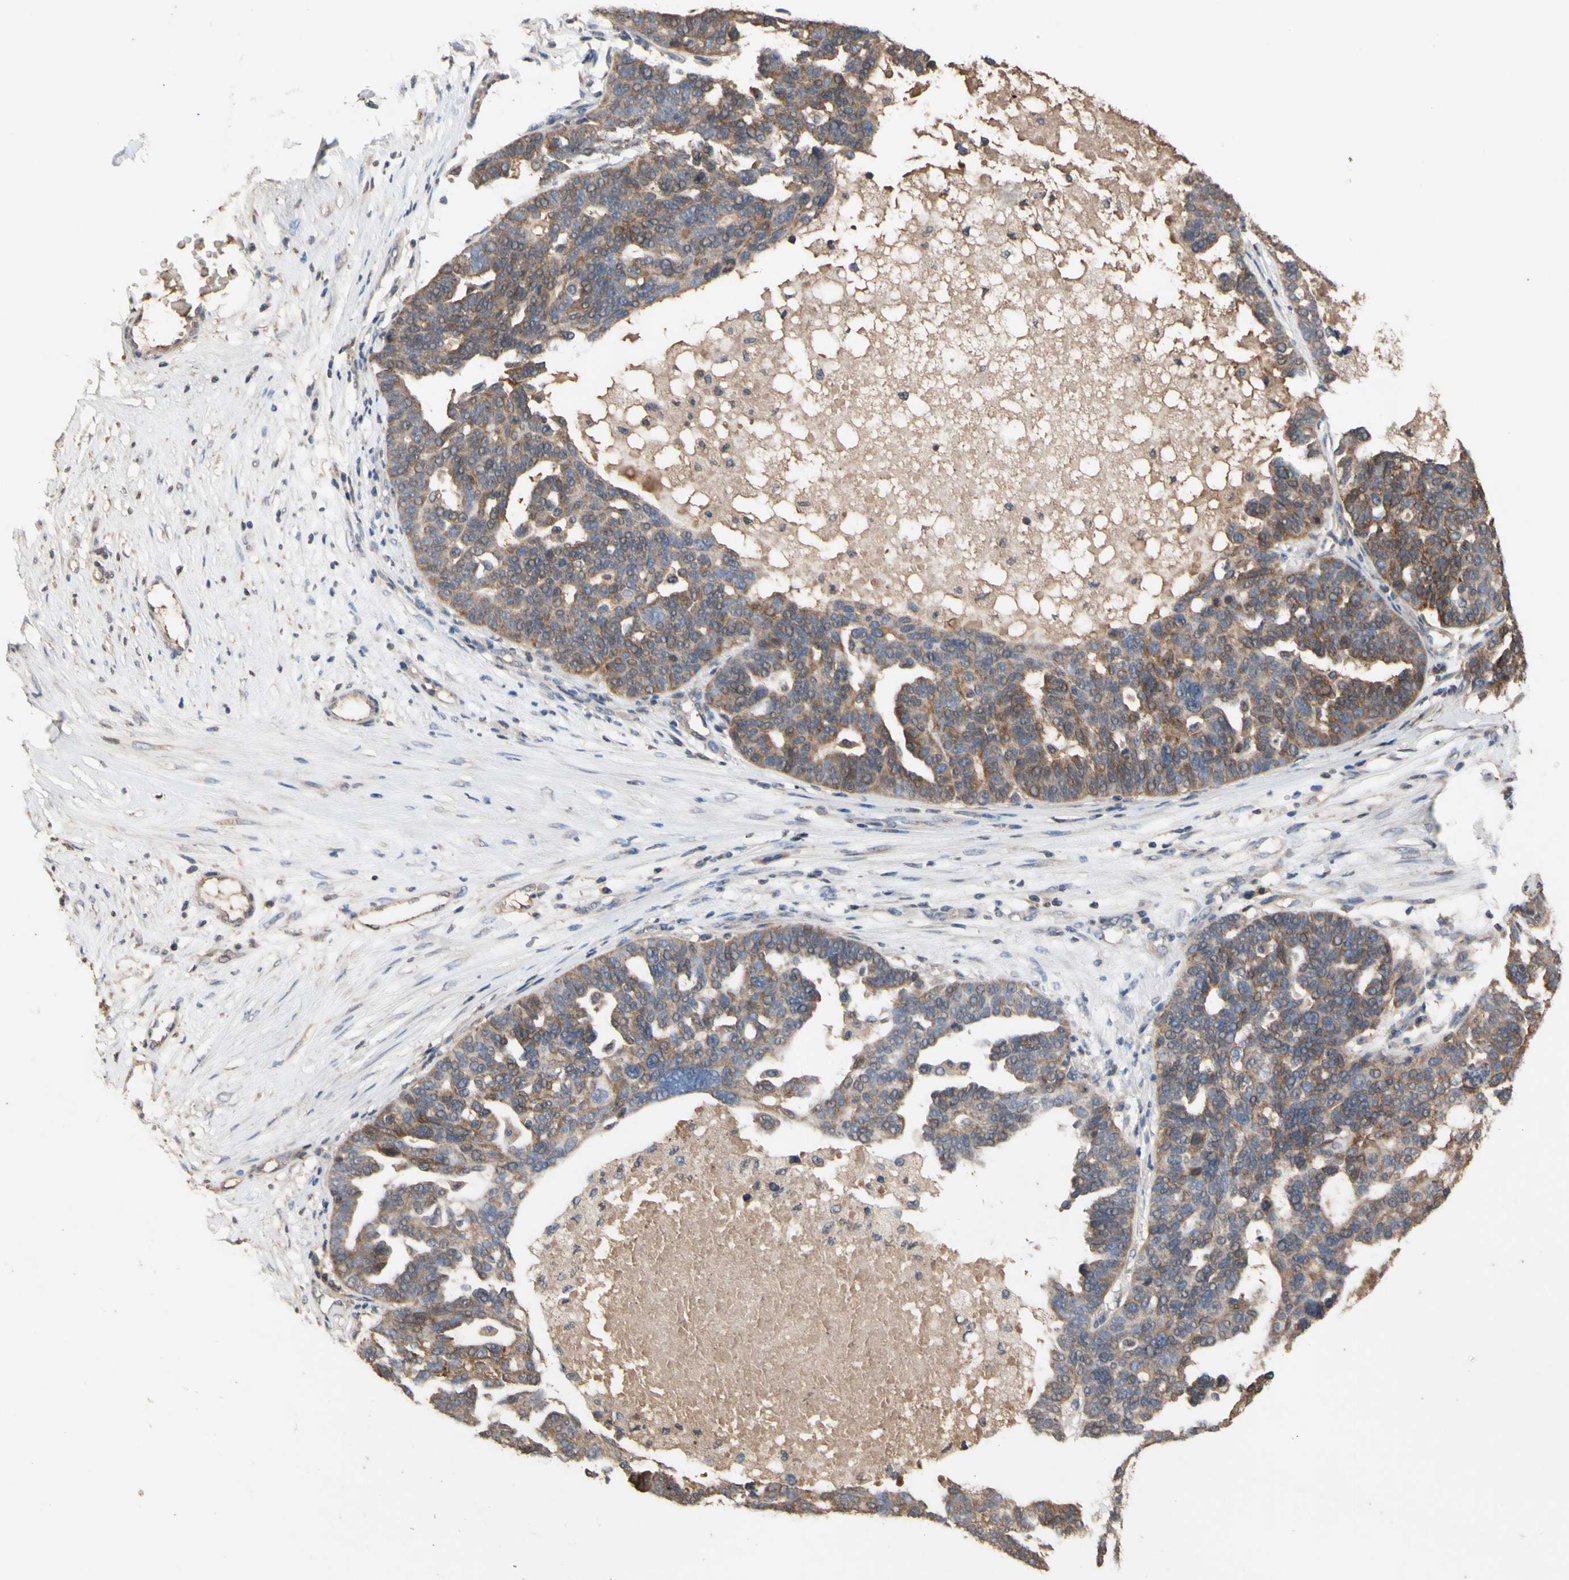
{"staining": {"intensity": "moderate", "quantity": ">75%", "location": "cytoplasmic/membranous"}, "tissue": "ovarian cancer", "cell_type": "Tumor cells", "image_type": "cancer", "snomed": [{"axis": "morphology", "description": "Cystadenocarcinoma, serous, NOS"}, {"axis": "topography", "description": "Ovary"}], "caption": "Immunohistochemical staining of human ovarian serous cystadenocarcinoma shows medium levels of moderate cytoplasmic/membranous staining in approximately >75% of tumor cells.", "gene": "NECTIN3", "patient": {"sex": "female", "age": 59}}